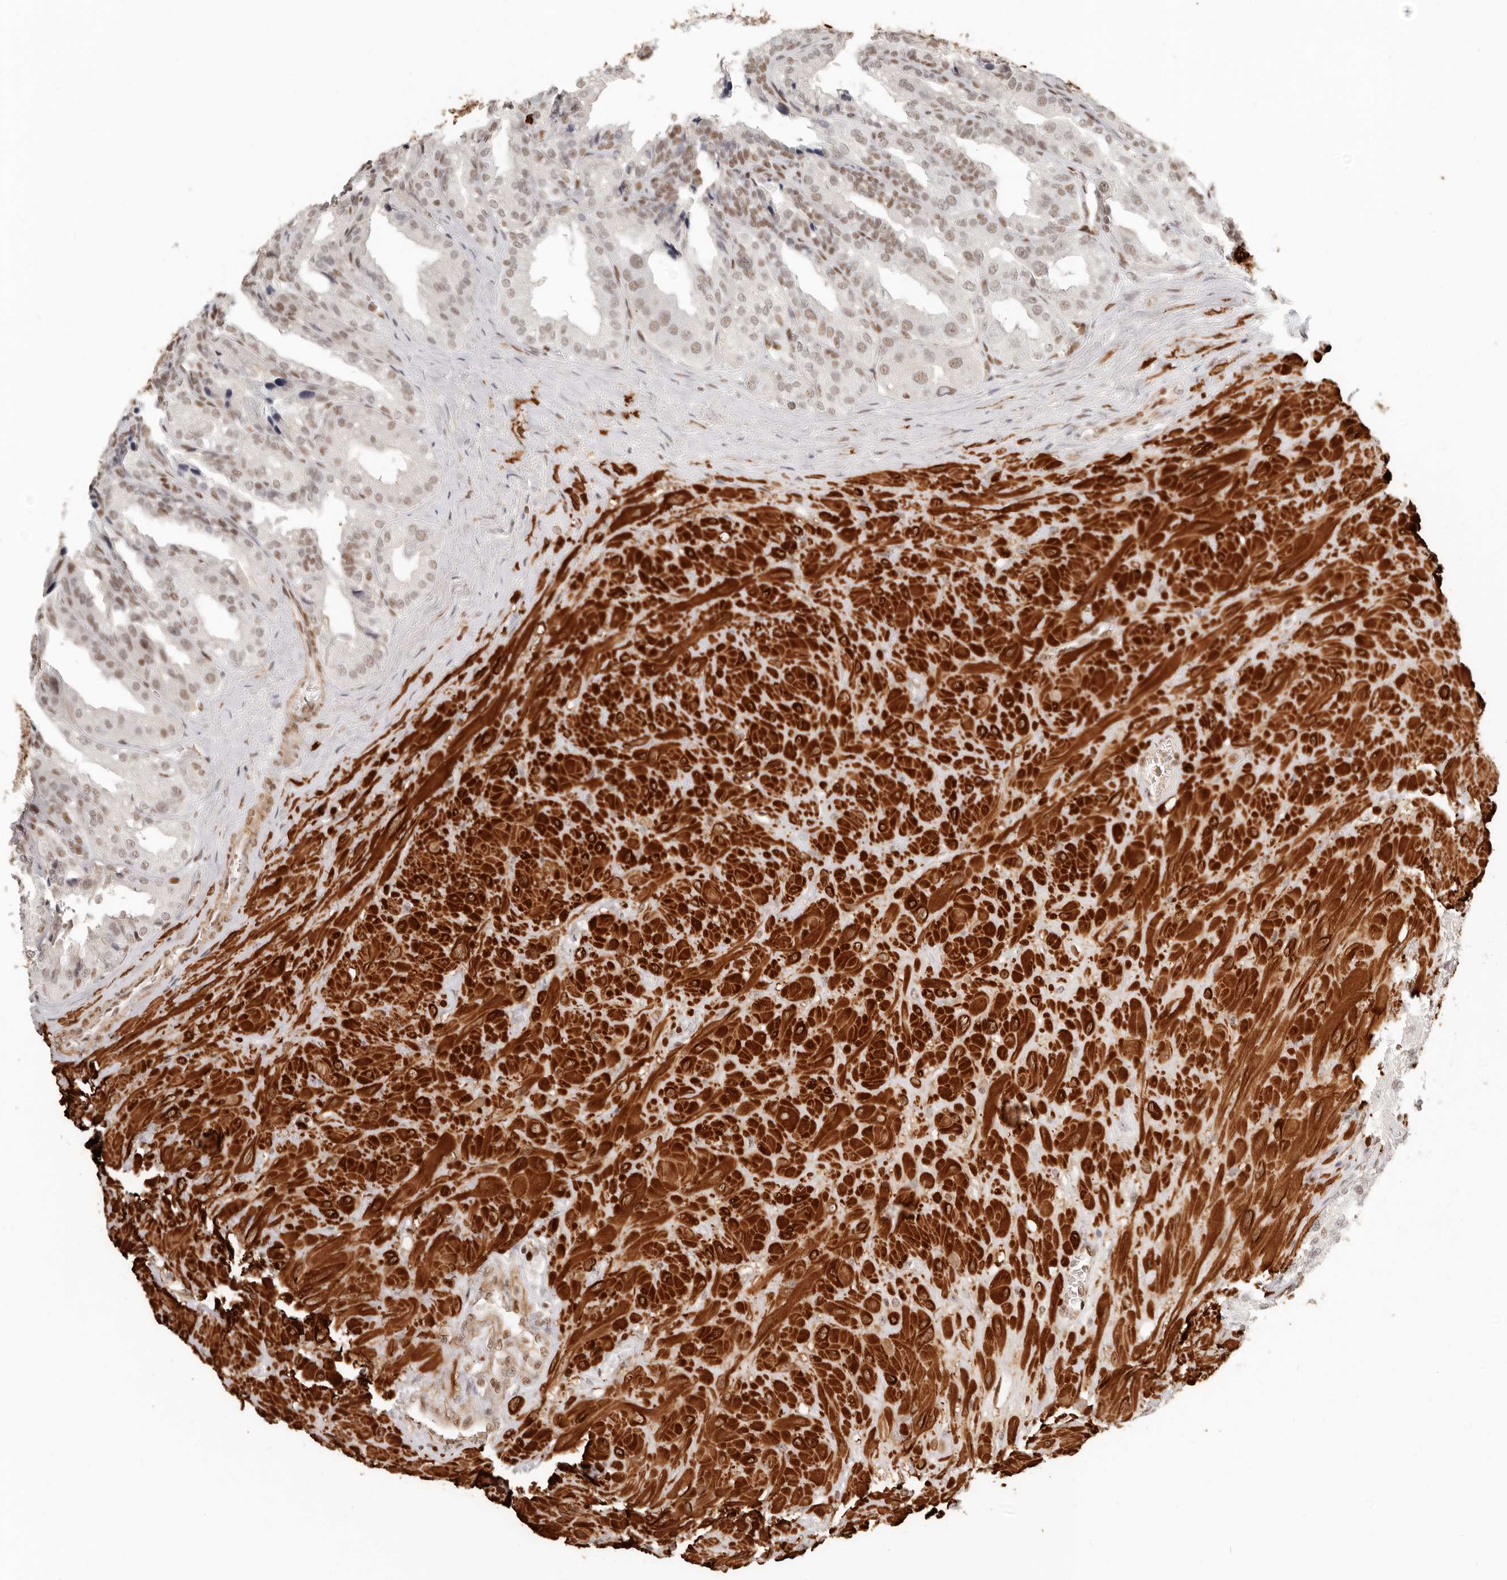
{"staining": {"intensity": "moderate", "quantity": "<25%", "location": "nuclear"}, "tissue": "seminal vesicle", "cell_type": "Glandular cells", "image_type": "normal", "snomed": [{"axis": "morphology", "description": "Normal tissue, NOS"}, {"axis": "topography", "description": "Prostate"}, {"axis": "topography", "description": "Seminal veicle"}], "caption": "High-power microscopy captured an immunohistochemistry photomicrograph of normal seminal vesicle, revealing moderate nuclear expression in approximately <25% of glandular cells. Using DAB (brown) and hematoxylin (blue) stains, captured at high magnification using brightfield microscopy.", "gene": "GABPA", "patient": {"sex": "male", "age": 51}}